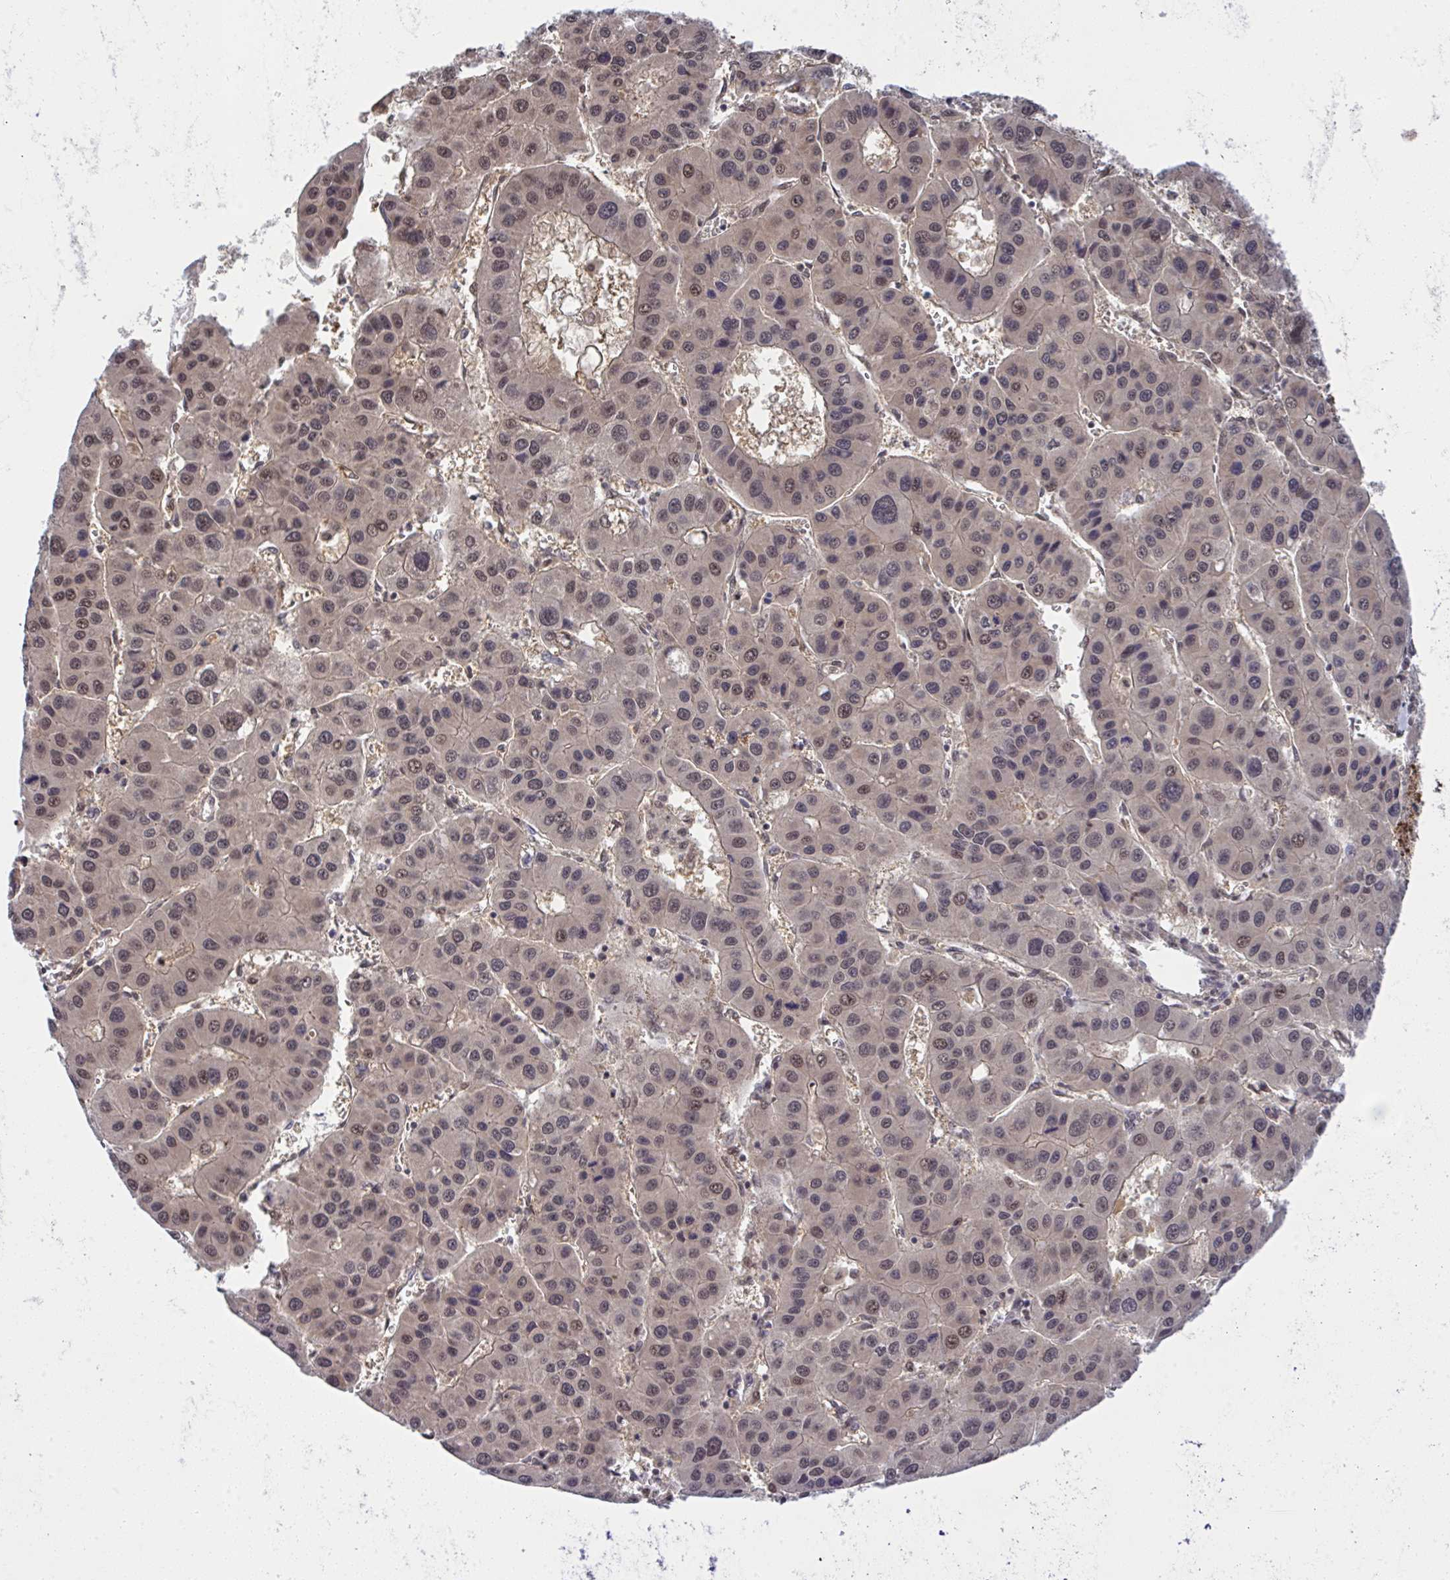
{"staining": {"intensity": "moderate", "quantity": "25%-75%", "location": "nuclear"}, "tissue": "liver cancer", "cell_type": "Tumor cells", "image_type": "cancer", "snomed": [{"axis": "morphology", "description": "Carcinoma, Hepatocellular, NOS"}, {"axis": "topography", "description": "Liver"}], "caption": "High-magnification brightfield microscopy of liver cancer stained with DAB (3,3'-diaminobenzidine) (brown) and counterstained with hematoxylin (blue). tumor cells exhibit moderate nuclear staining is appreciated in approximately25%-75% of cells.", "gene": "C9orf64", "patient": {"sex": "male", "age": 73}}